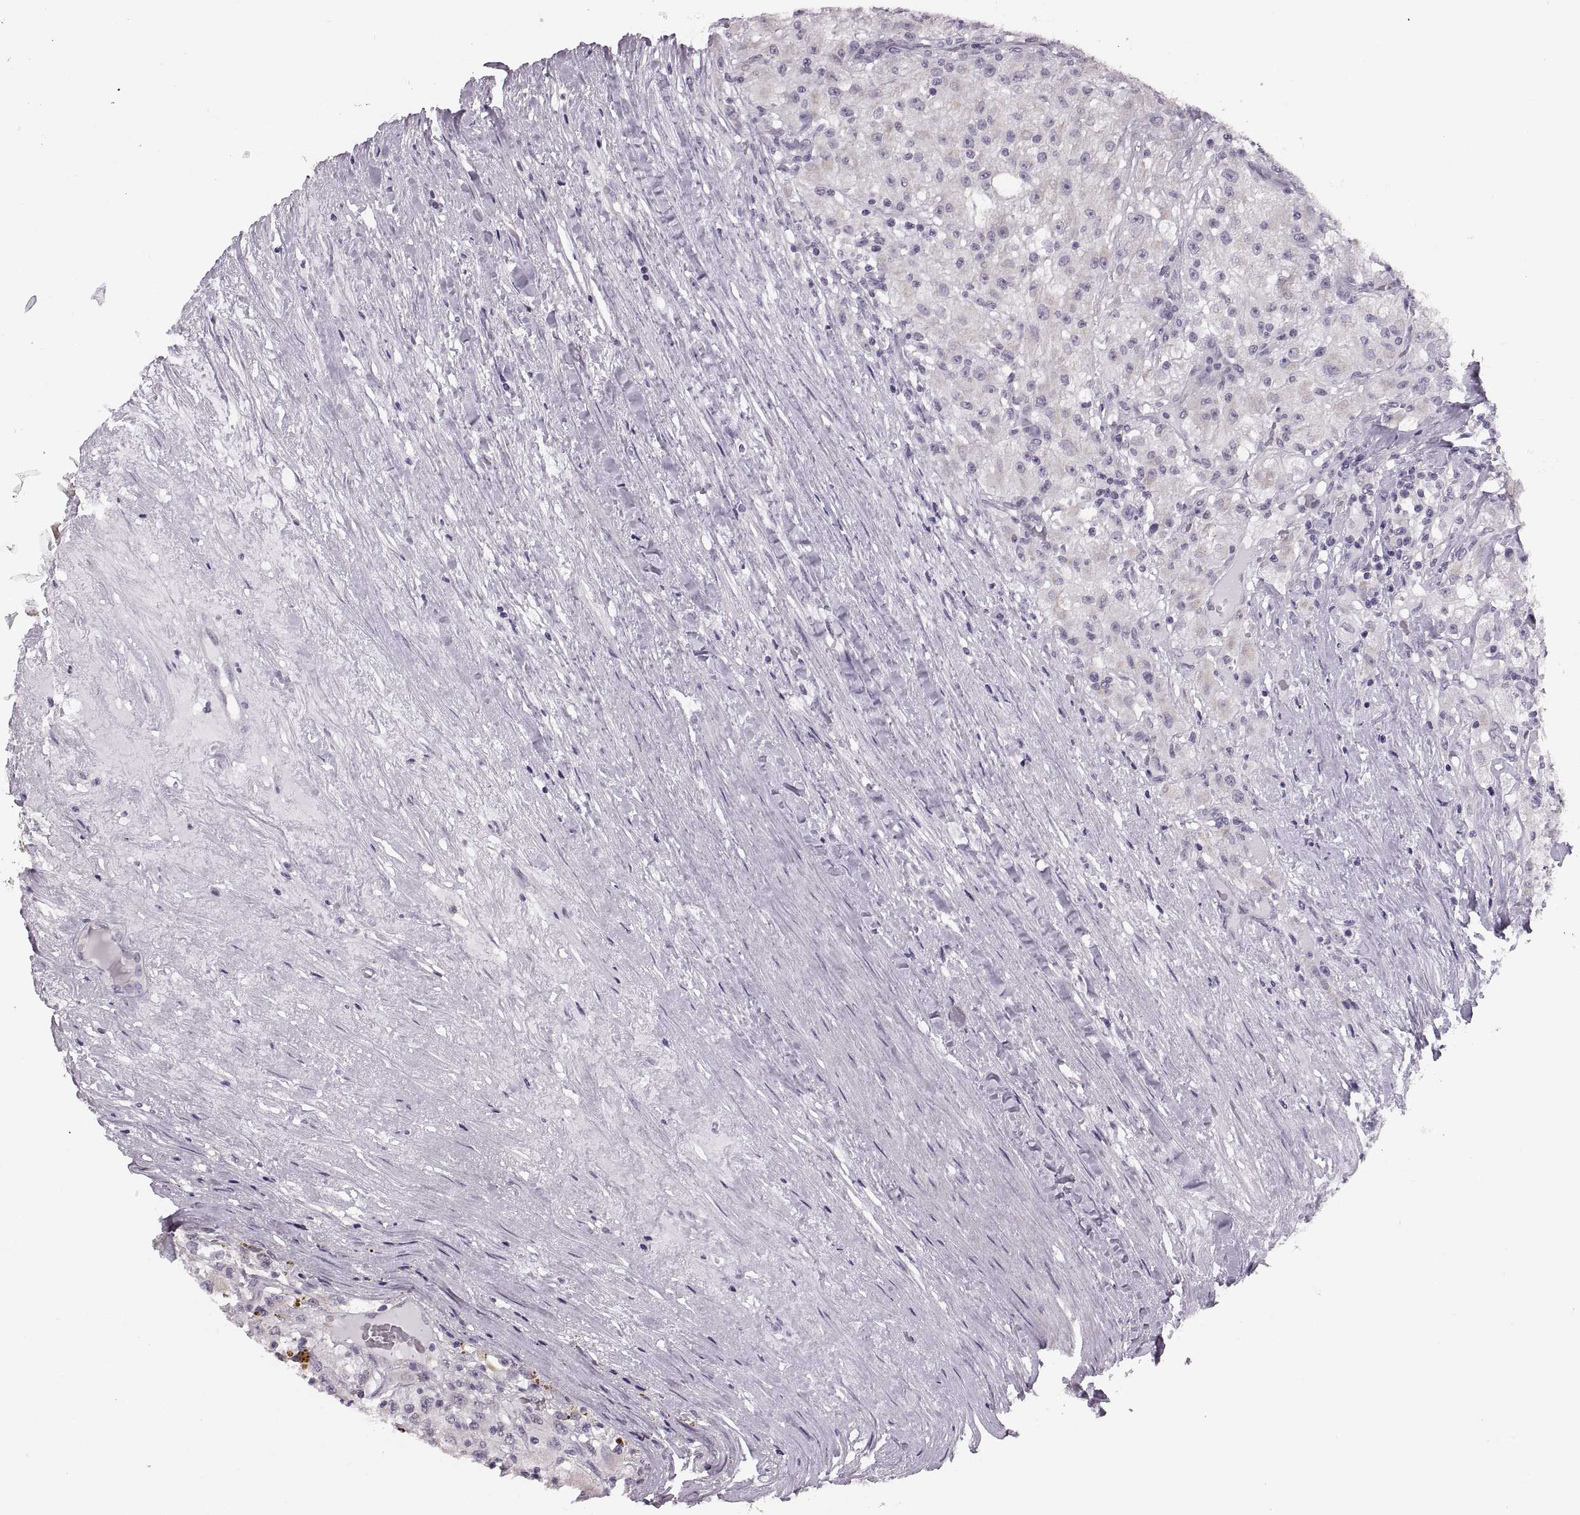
{"staining": {"intensity": "negative", "quantity": "none", "location": "none"}, "tissue": "renal cancer", "cell_type": "Tumor cells", "image_type": "cancer", "snomed": [{"axis": "morphology", "description": "Adenocarcinoma, NOS"}, {"axis": "topography", "description": "Kidney"}], "caption": "An image of human renal cancer is negative for staining in tumor cells.", "gene": "ADH6", "patient": {"sex": "female", "age": 67}}